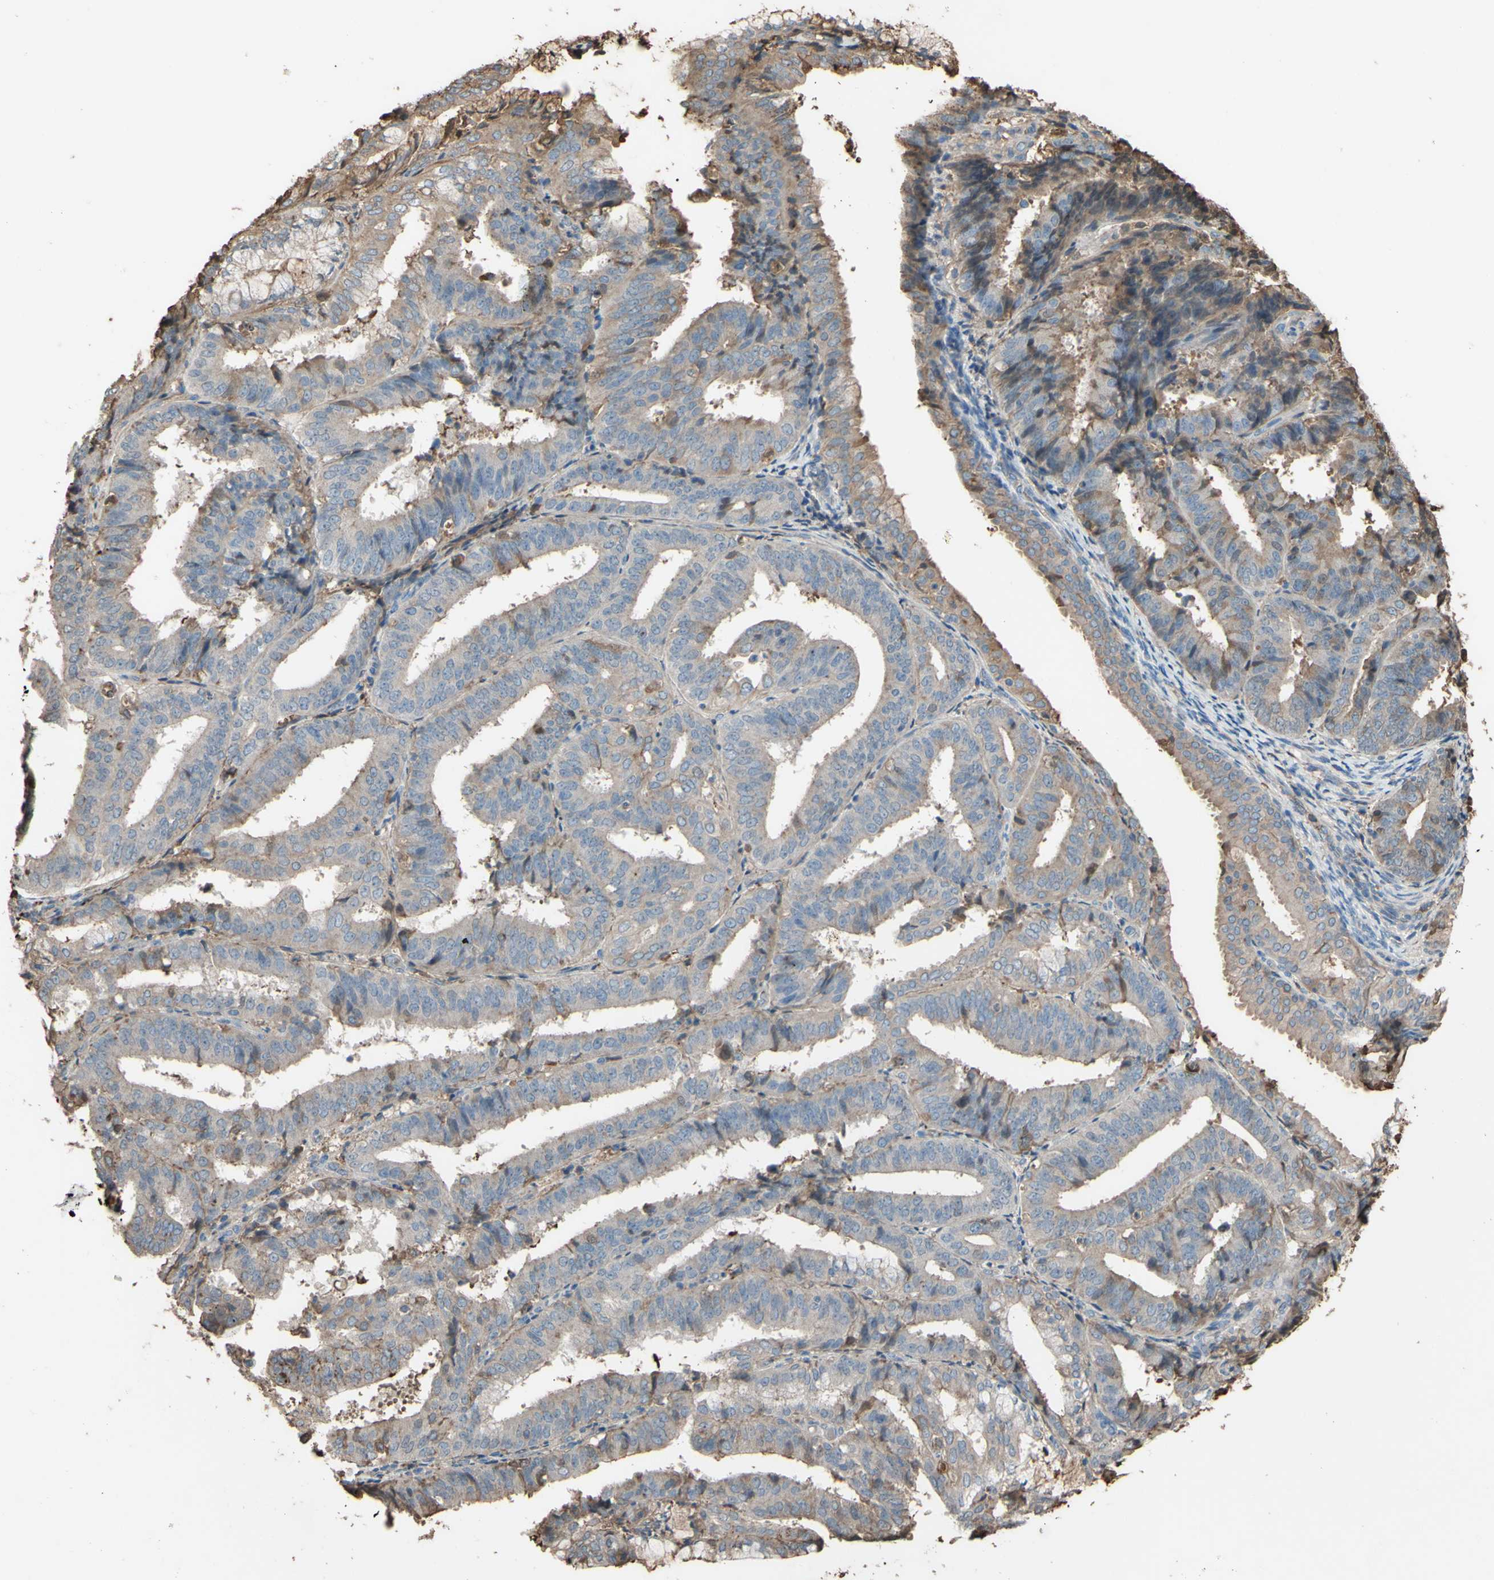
{"staining": {"intensity": "weak", "quantity": ">75%", "location": "cytoplasmic/membranous"}, "tissue": "endometrial cancer", "cell_type": "Tumor cells", "image_type": "cancer", "snomed": [{"axis": "morphology", "description": "Adenocarcinoma, NOS"}, {"axis": "topography", "description": "Endometrium"}], "caption": "Immunohistochemical staining of human adenocarcinoma (endometrial) shows low levels of weak cytoplasmic/membranous staining in about >75% of tumor cells.", "gene": "PTGDS", "patient": {"sex": "female", "age": 63}}